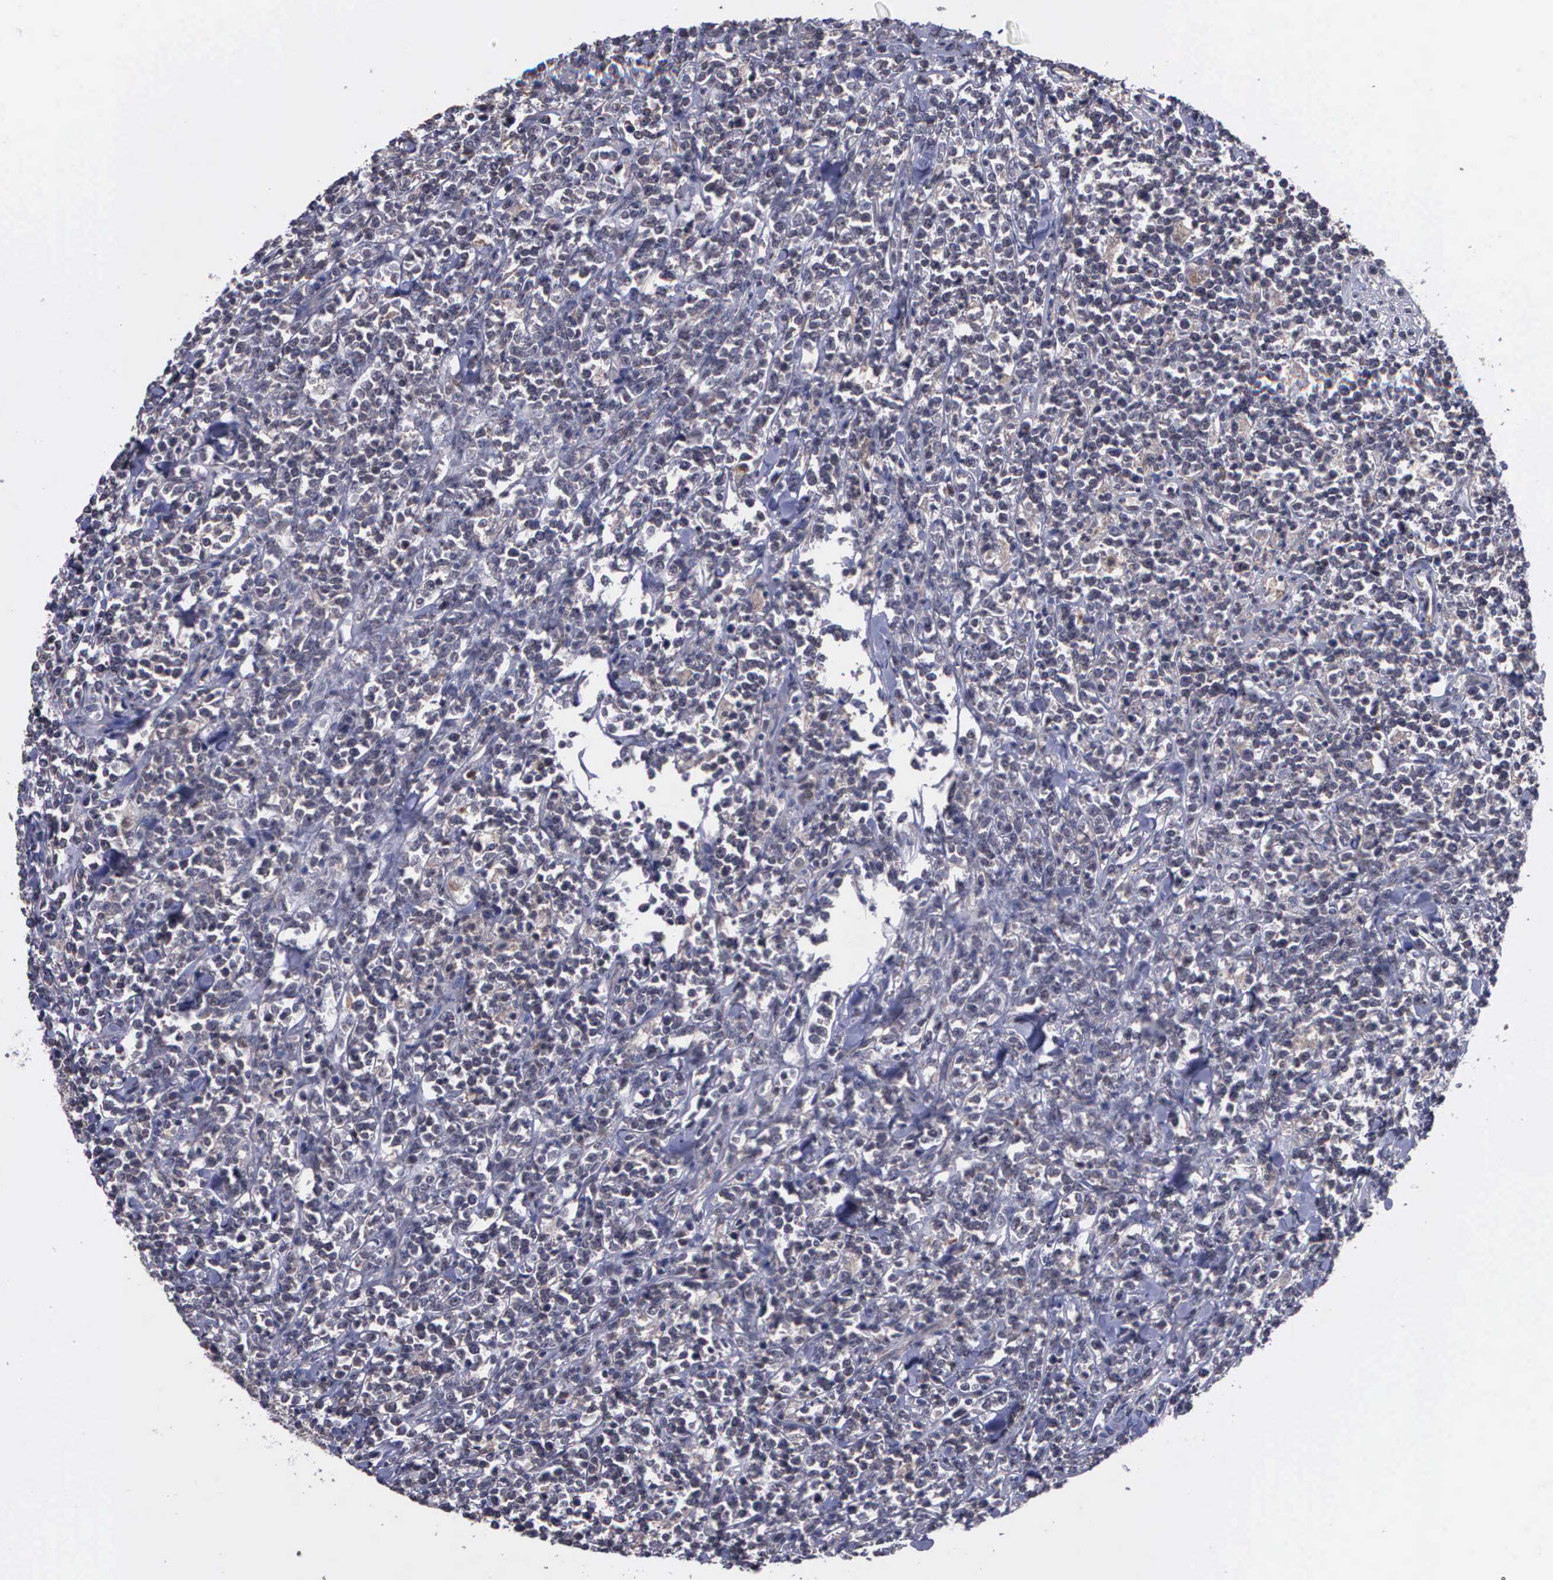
{"staining": {"intensity": "weak", "quantity": "<25%", "location": "cytoplasmic/membranous"}, "tissue": "lymphoma", "cell_type": "Tumor cells", "image_type": "cancer", "snomed": [{"axis": "morphology", "description": "Malignant lymphoma, non-Hodgkin's type, High grade"}, {"axis": "topography", "description": "Small intestine"}, {"axis": "topography", "description": "Colon"}], "caption": "This is an immunohistochemistry histopathology image of human malignant lymphoma, non-Hodgkin's type (high-grade). There is no positivity in tumor cells.", "gene": "MAP3K9", "patient": {"sex": "male", "age": 8}}